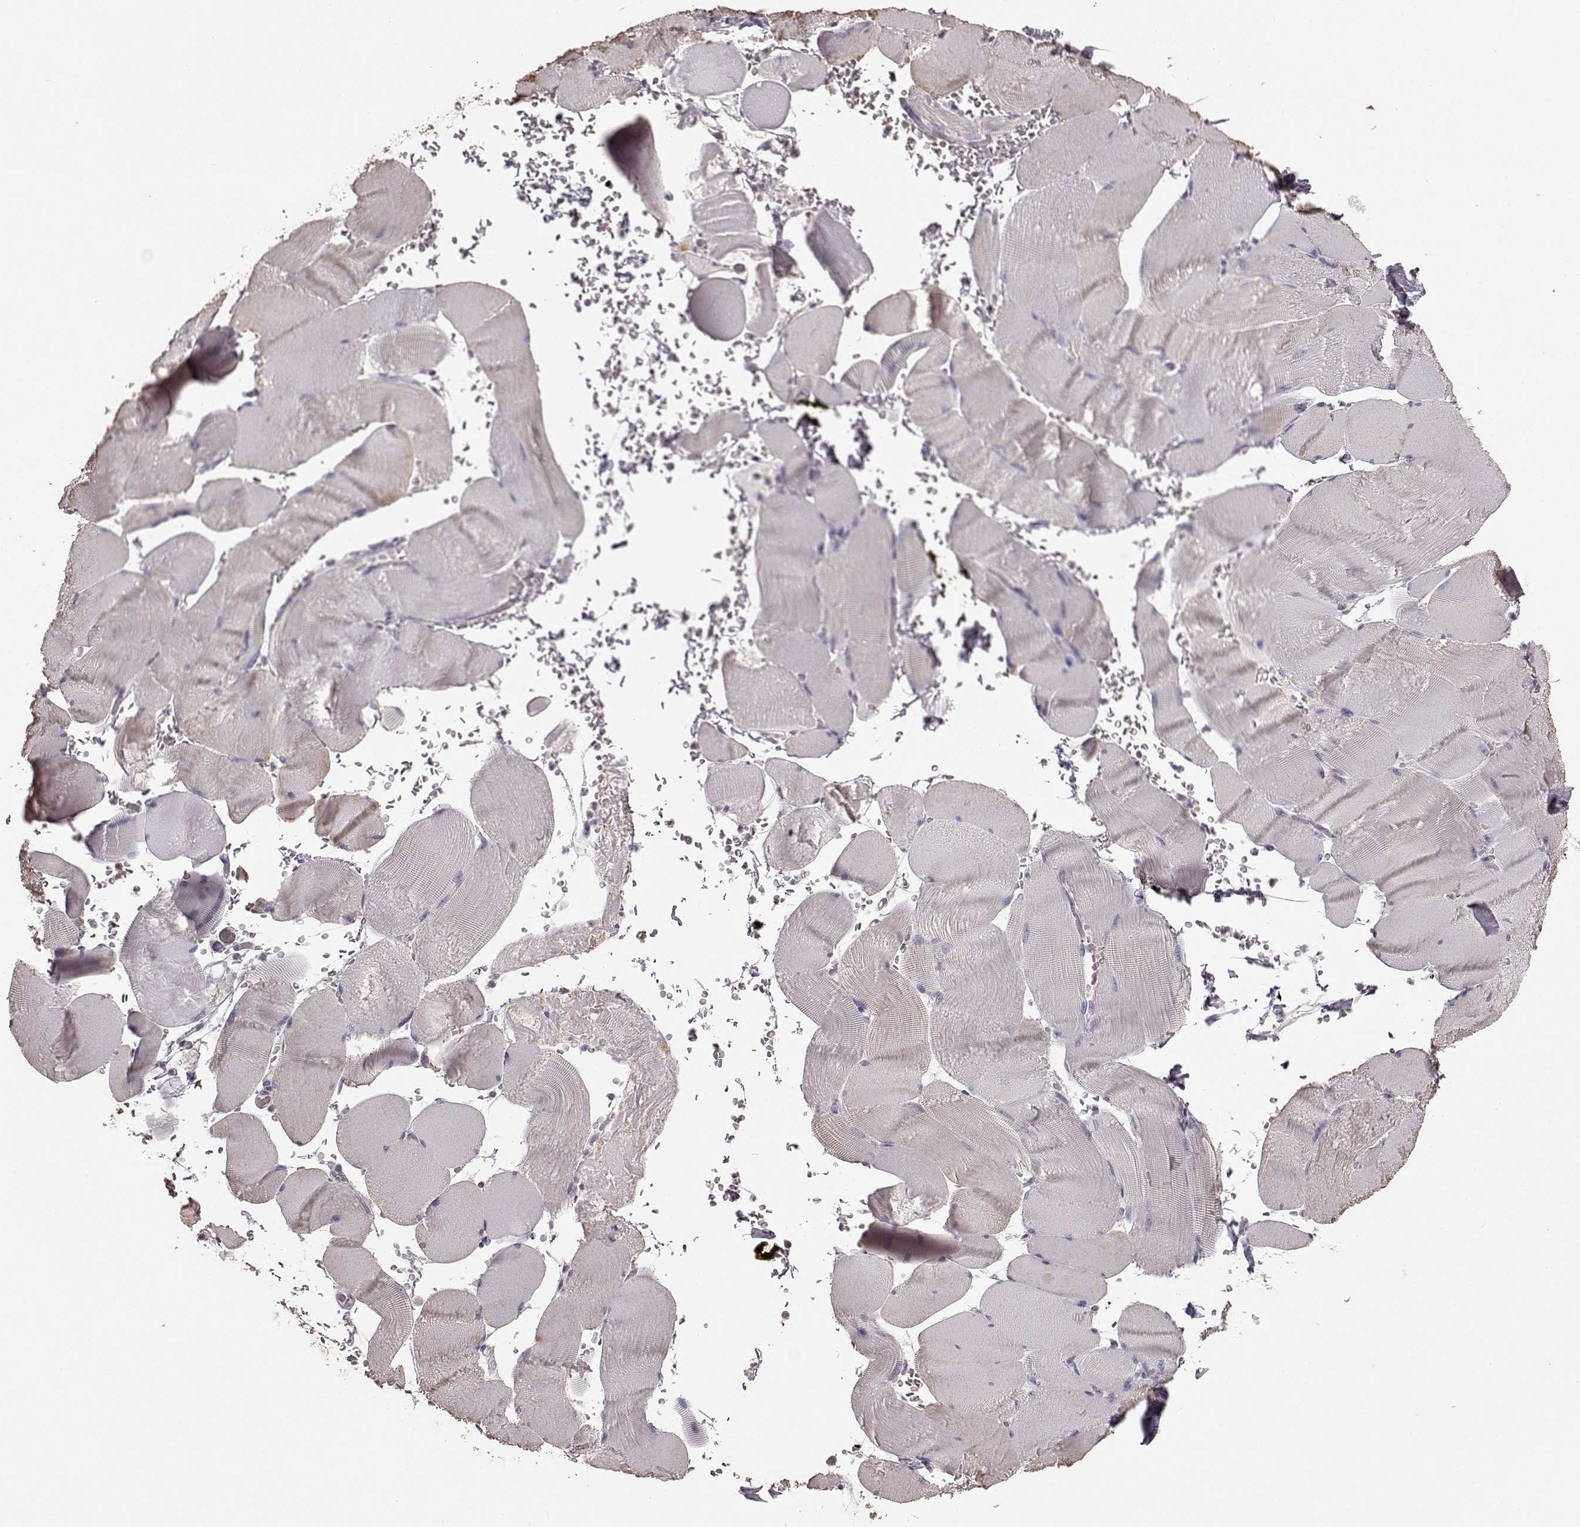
{"staining": {"intensity": "negative", "quantity": "none", "location": "none"}, "tissue": "skeletal muscle", "cell_type": "Myocytes", "image_type": "normal", "snomed": [{"axis": "morphology", "description": "Normal tissue, NOS"}, {"axis": "topography", "description": "Skeletal muscle"}], "caption": "The micrograph reveals no staining of myocytes in normal skeletal muscle. Nuclei are stained in blue.", "gene": "GABRG3", "patient": {"sex": "male", "age": 56}}